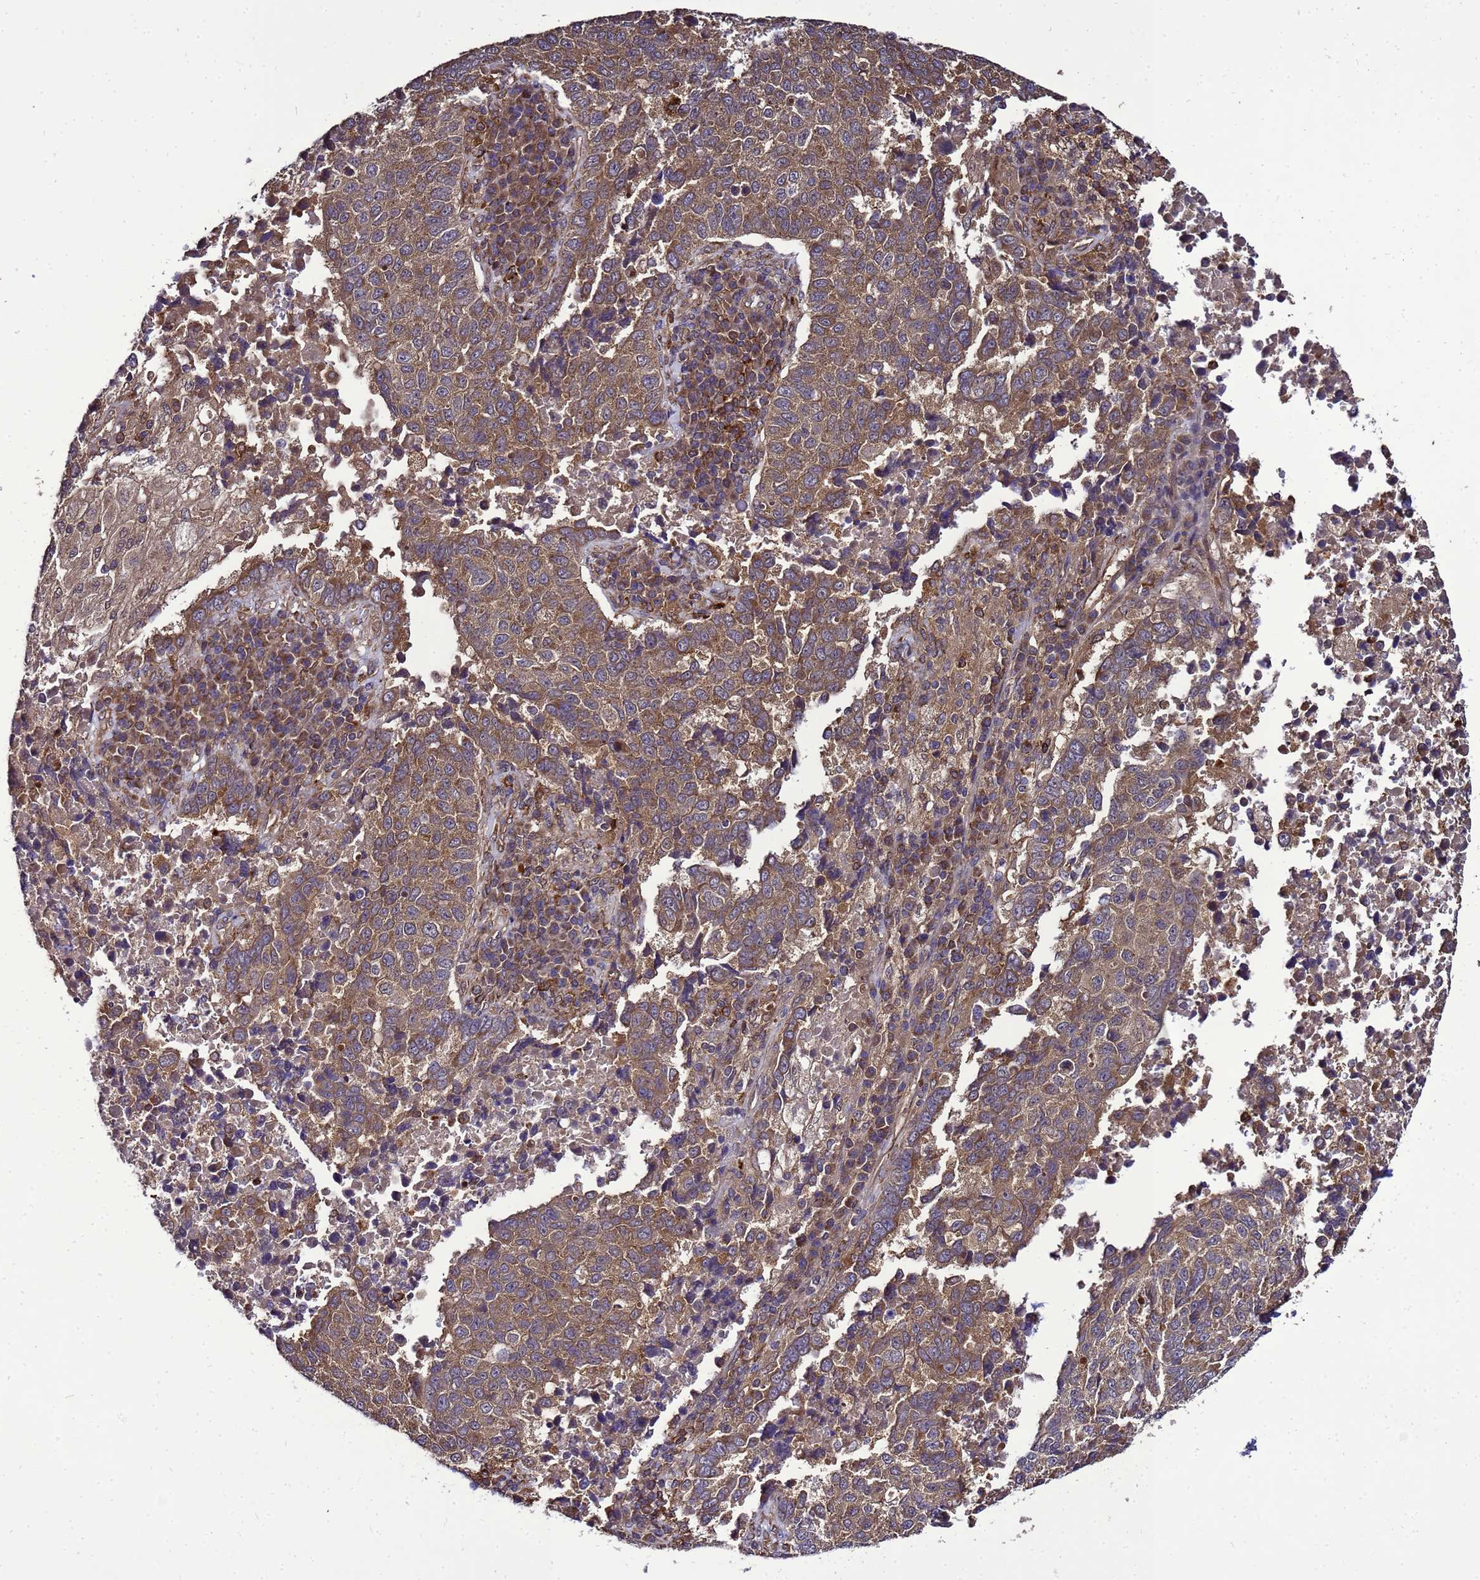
{"staining": {"intensity": "moderate", "quantity": ">75%", "location": "cytoplasmic/membranous"}, "tissue": "lung cancer", "cell_type": "Tumor cells", "image_type": "cancer", "snomed": [{"axis": "morphology", "description": "Squamous cell carcinoma, NOS"}, {"axis": "topography", "description": "Lung"}], "caption": "Brown immunohistochemical staining in human lung cancer displays moderate cytoplasmic/membranous staining in about >75% of tumor cells.", "gene": "TRABD", "patient": {"sex": "male", "age": 73}}